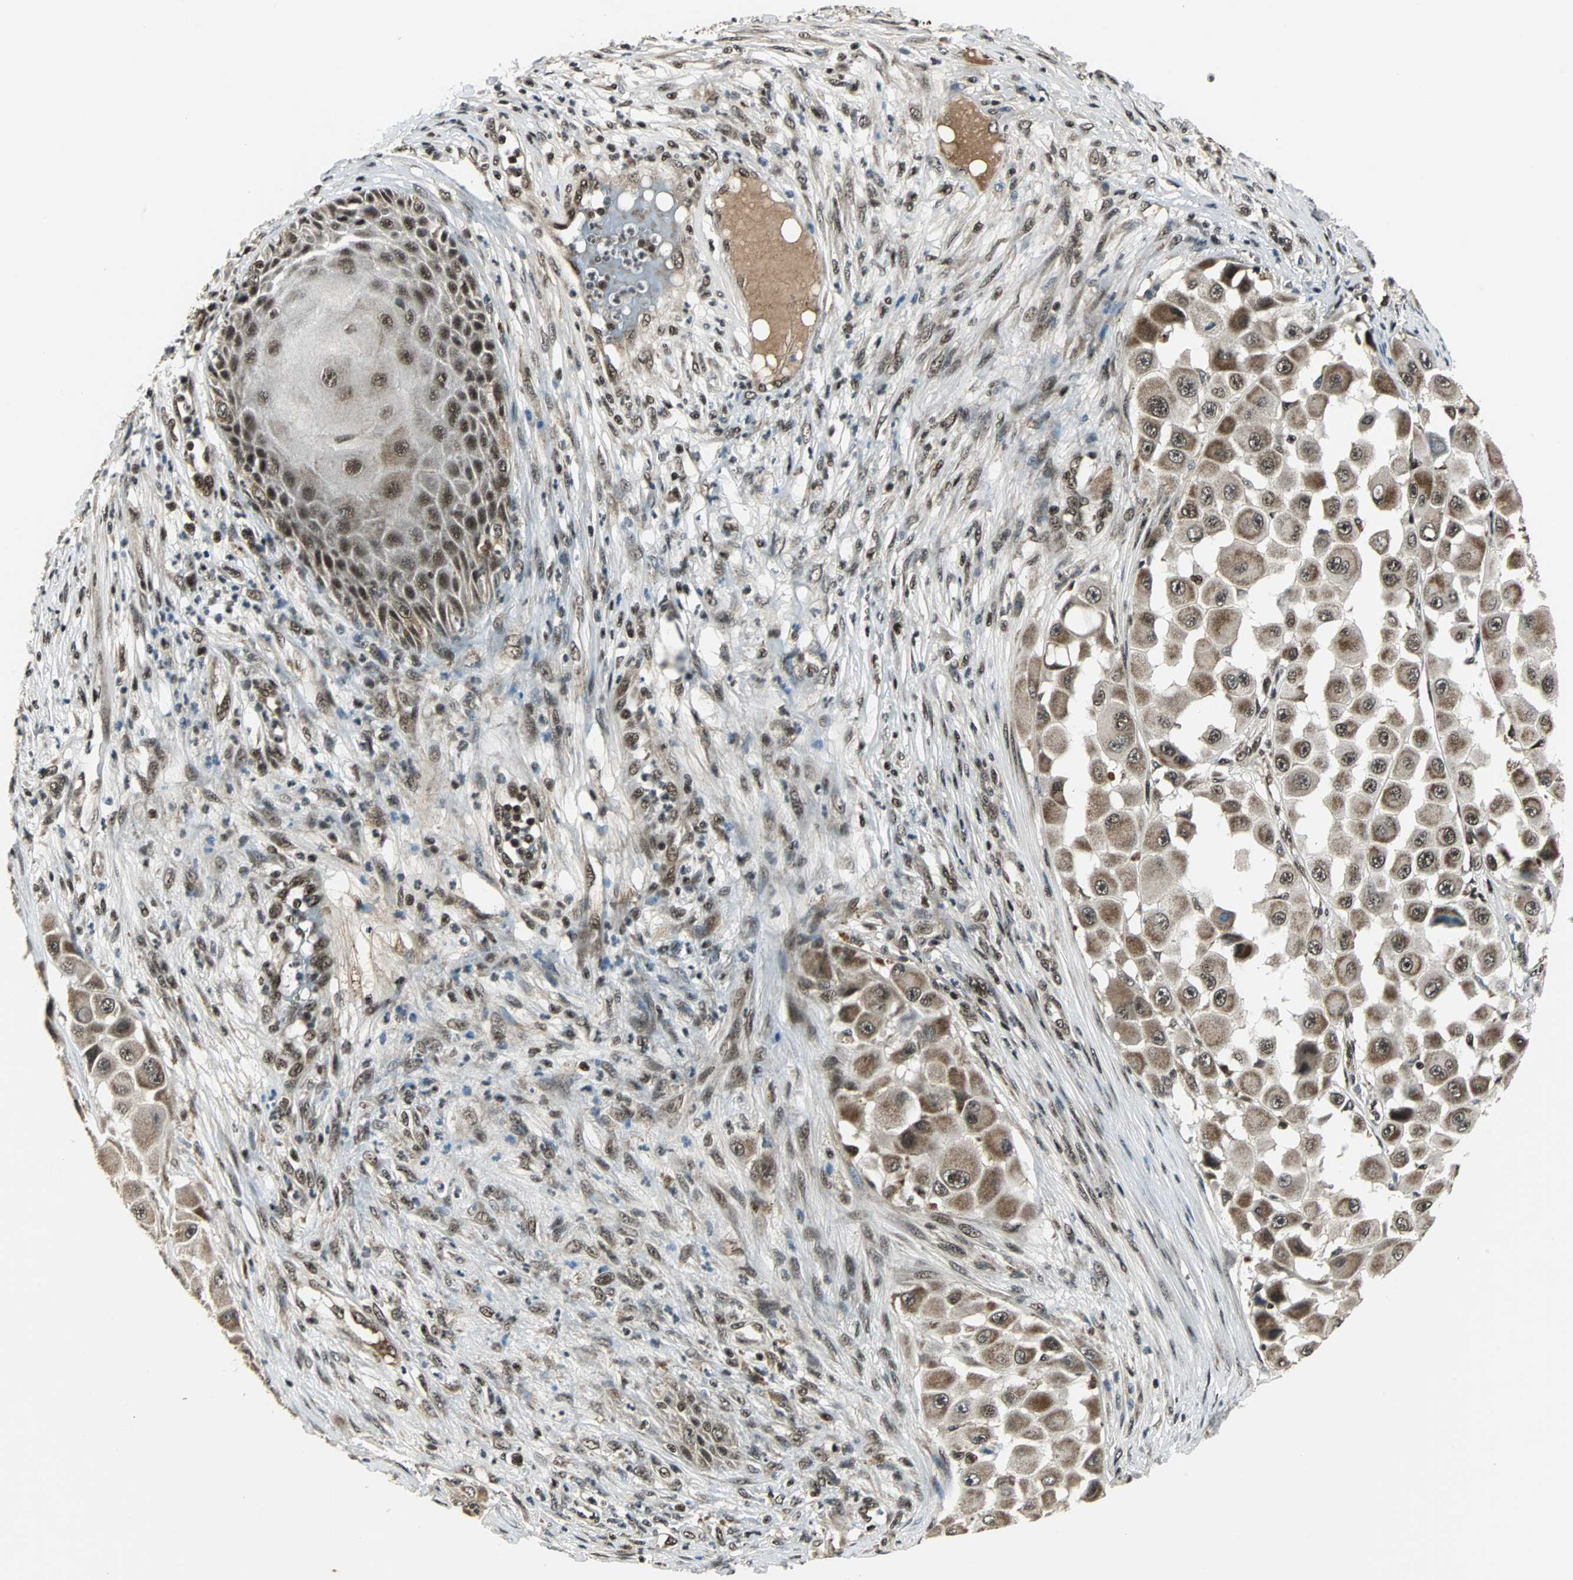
{"staining": {"intensity": "strong", "quantity": ">75%", "location": "cytoplasmic/membranous,nuclear"}, "tissue": "melanoma", "cell_type": "Tumor cells", "image_type": "cancer", "snomed": [{"axis": "morphology", "description": "Malignant melanoma, NOS"}, {"axis": "topography", "description": "Skin"}], "caption": "Immunohistochemical staining of human melanoma displays strong cytoplasmic/membranous and nuclear protein positivity in approximately >75% of tumor cells.", "gene": "TAF5", "patient": {"sex": "female", "age": 81}}